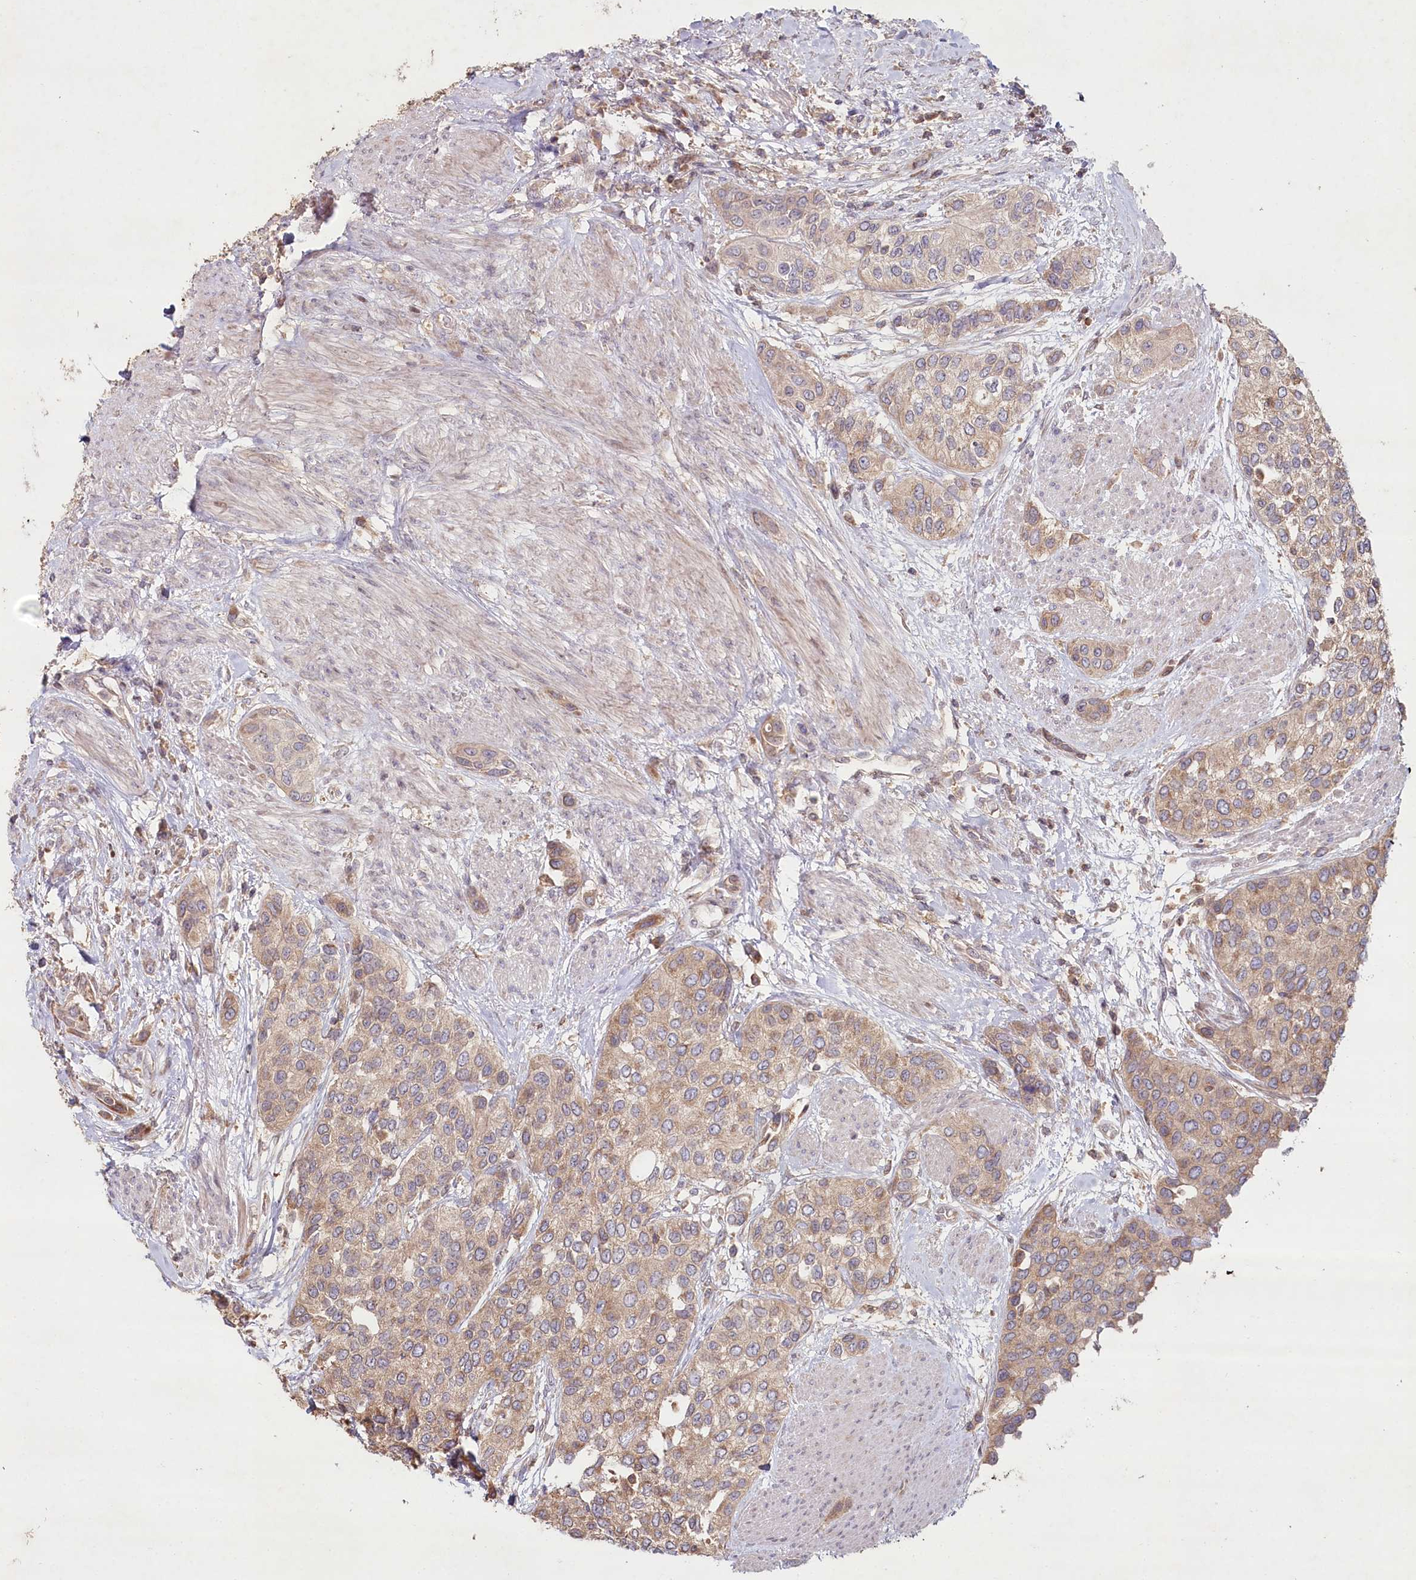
{"staining": {"intensity": "weak", "quantity": ">75%", "location": "cytoplasmic/membranous"}, "tissue": "urothelial cancer", "cell_type": "Tumor cells", "image_type": "cancer", "snomed": [{"axis": "morphology", "description": "Normal tissue, NOS"}, {"axis": "morphology", "description": "Urothelial carcinoma, High grade"}, {"axis": "topography", "description": "Vascular tissue"}, {"axis": "topography", "description": "Urinary bladder"}], "caption": "Urothelial cancer stained for a protein exhibits weak cytoplasmic/membranous positivity in tumor cells.", "gene": "HAL", "patient": {"sex": "female", "age": 56}}